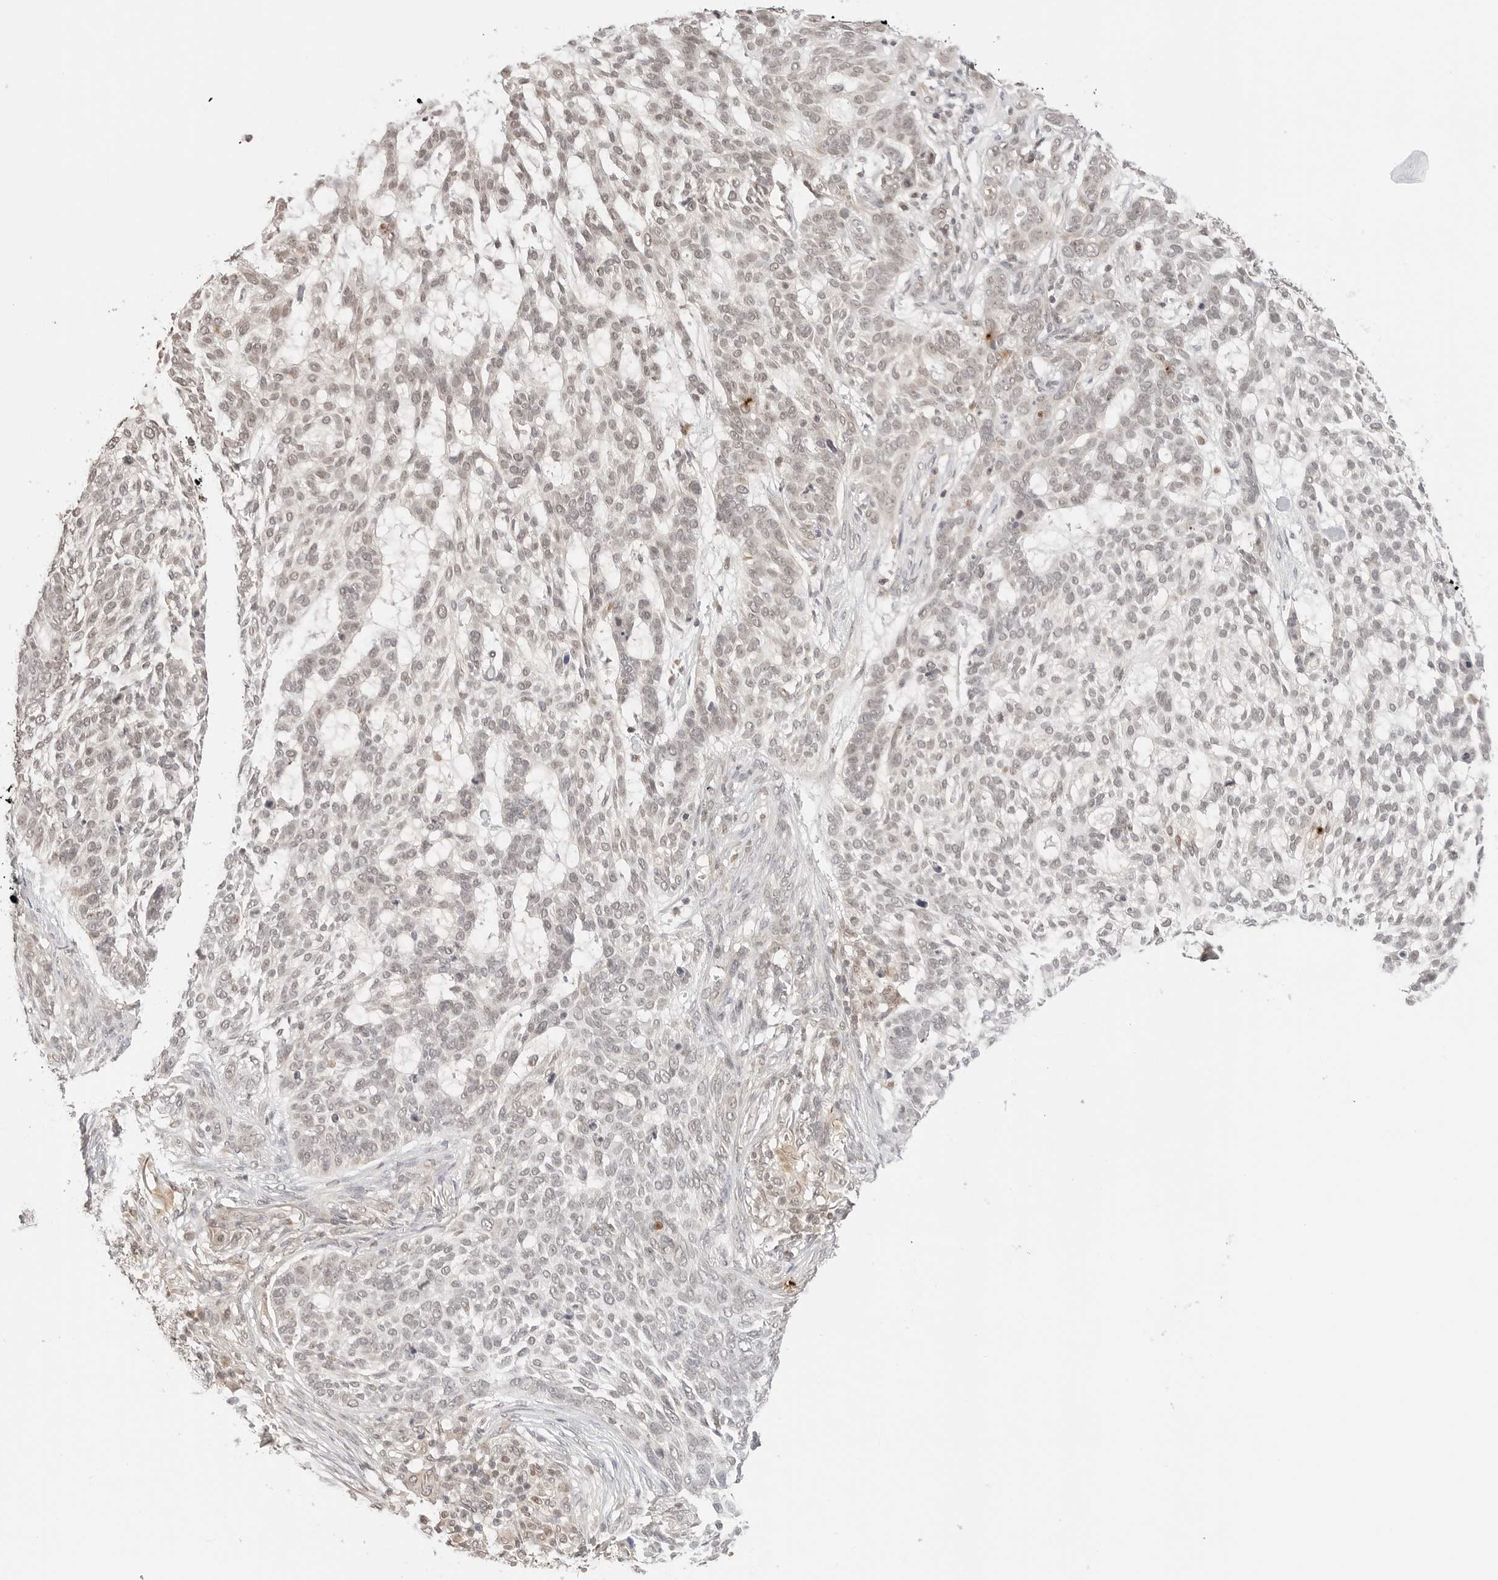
{"staining": {"intensity": "negative", "quantity": "none", "location": "none"}, "tissue": "skin cancer", "cell_type": "Tumor cells", "image_type": "cancer", "snomed": [{"axis": "morphology", "description": "Basal cell carcinoma"}, {"axis": "topography", "description": "Skin"}], "caption": "This histopathology image is of skin basal cell carcinoma stained with IHC to label a protein in brown with the nuclei are counter-stained blue. There is no staining in tumor cells.", "gene": "GPR34", "patient": {"sex": "female", "age": 64}}